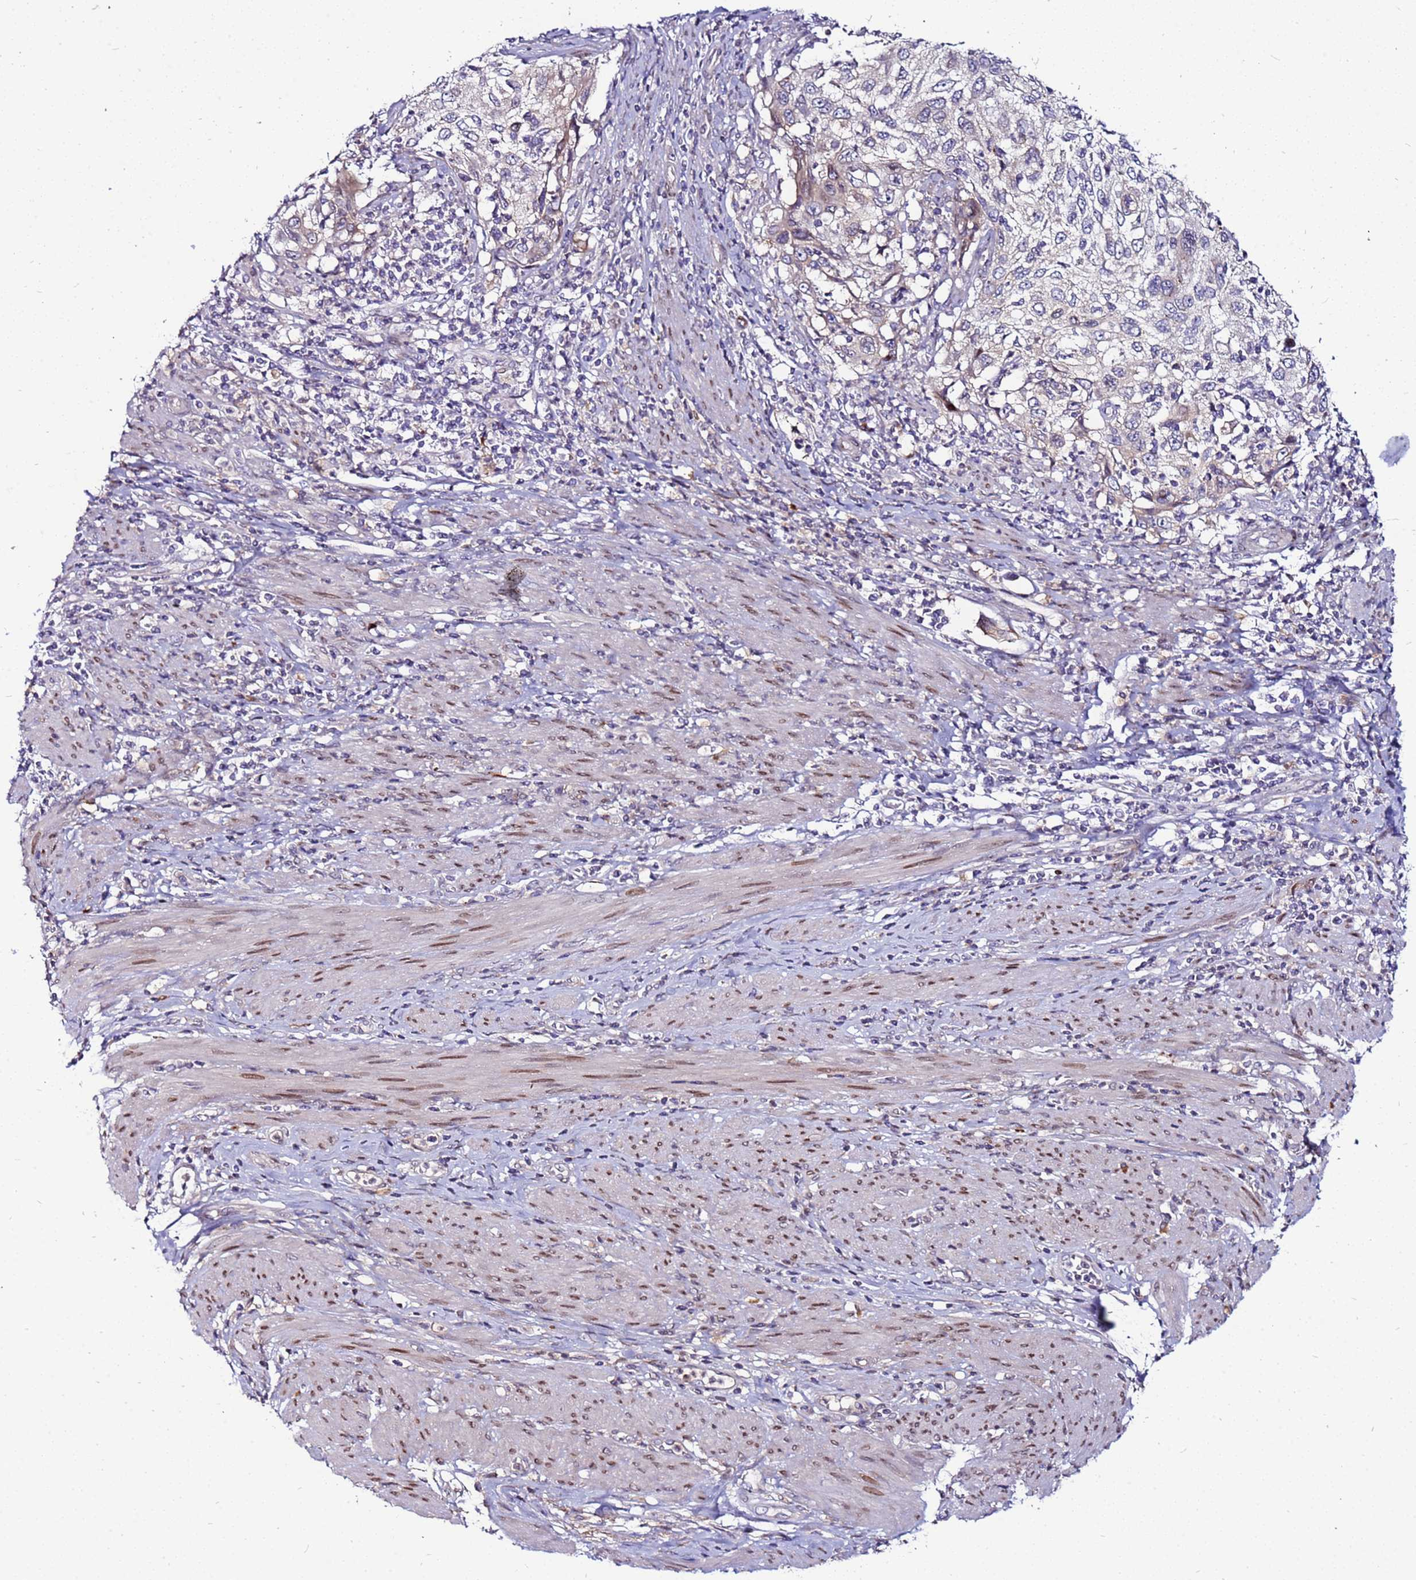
{"staining": {"intensity": "negative", "quantity": "none", "location": "none"}, "tissue": "cervical cancer", "cell_type": "Tumor cells", "image_type": "cancer", "snomed": [{"axis": "morphology", "description": "Squamous cell carcinoma, NOS"}, {"axis": "topography", "description": "Cervix"}], "caption": "IHC of human cervical cancer reveals no staining in tumor cells.", "gene": "CCDC71", "patient": {"sex": "female", "age": 70}}